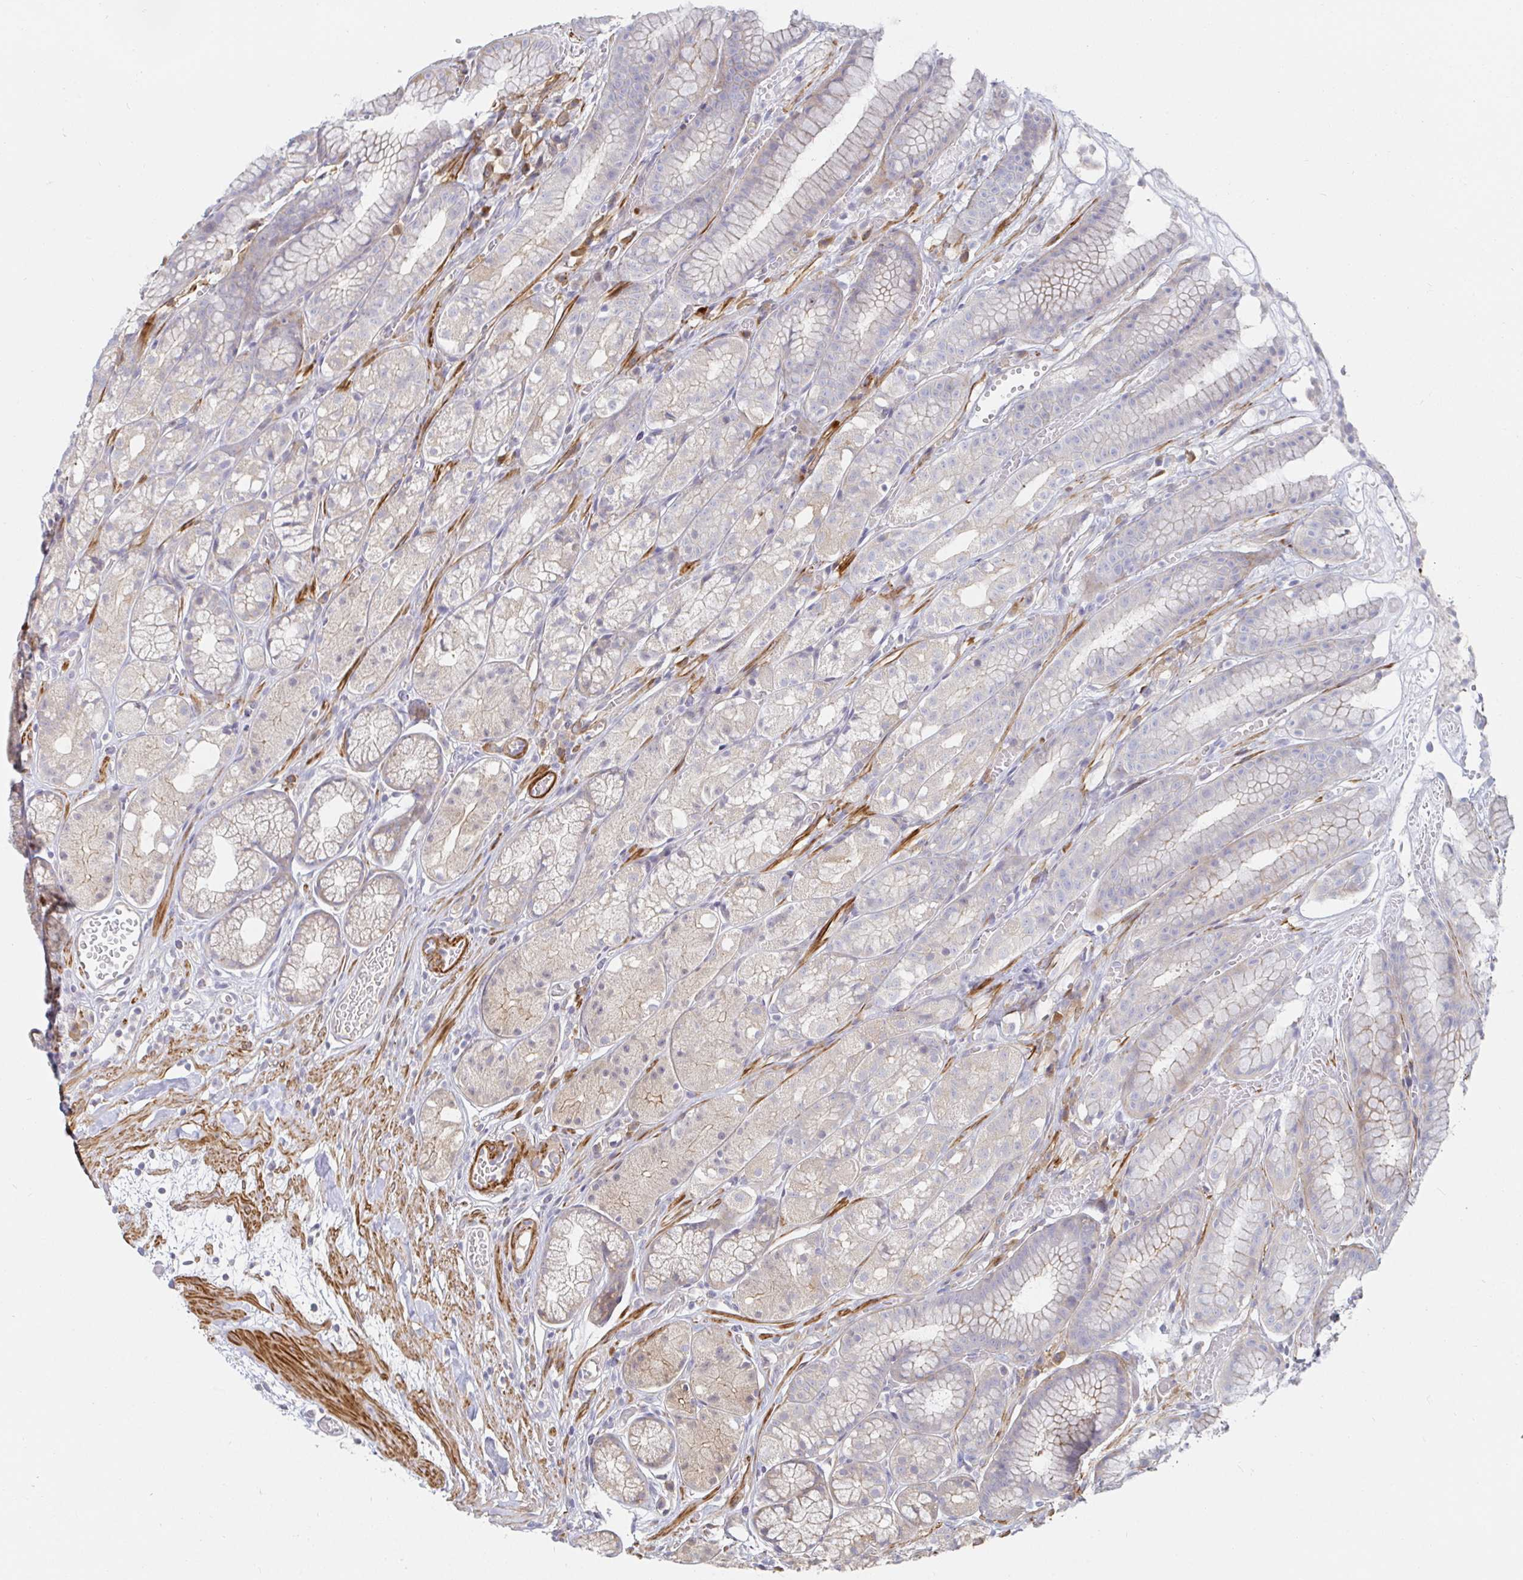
{"staining": {"intensity": "weak", "quantity": "<25%", "location": "cytoplasmic/membranous"}, "tissue": "stomach", "cell_type": "Glandular cells", "image_type": "normal", "snomed": [{"axis": "morphology", "description": "Normal tissue, NOS"}, {"axis": "topography", "description": "Smooth muscle"}, {"axis": "topography", "description": "Stomach"}], "caption": "Benign stomach was stained to show a protein in brown. There is no significant expression in glandular cells. (DAB (3,3'-diaminobenzidine) IHC, high magnification).", "gene": "SSH2", "patient": {"sex": "male", "age": 70}}